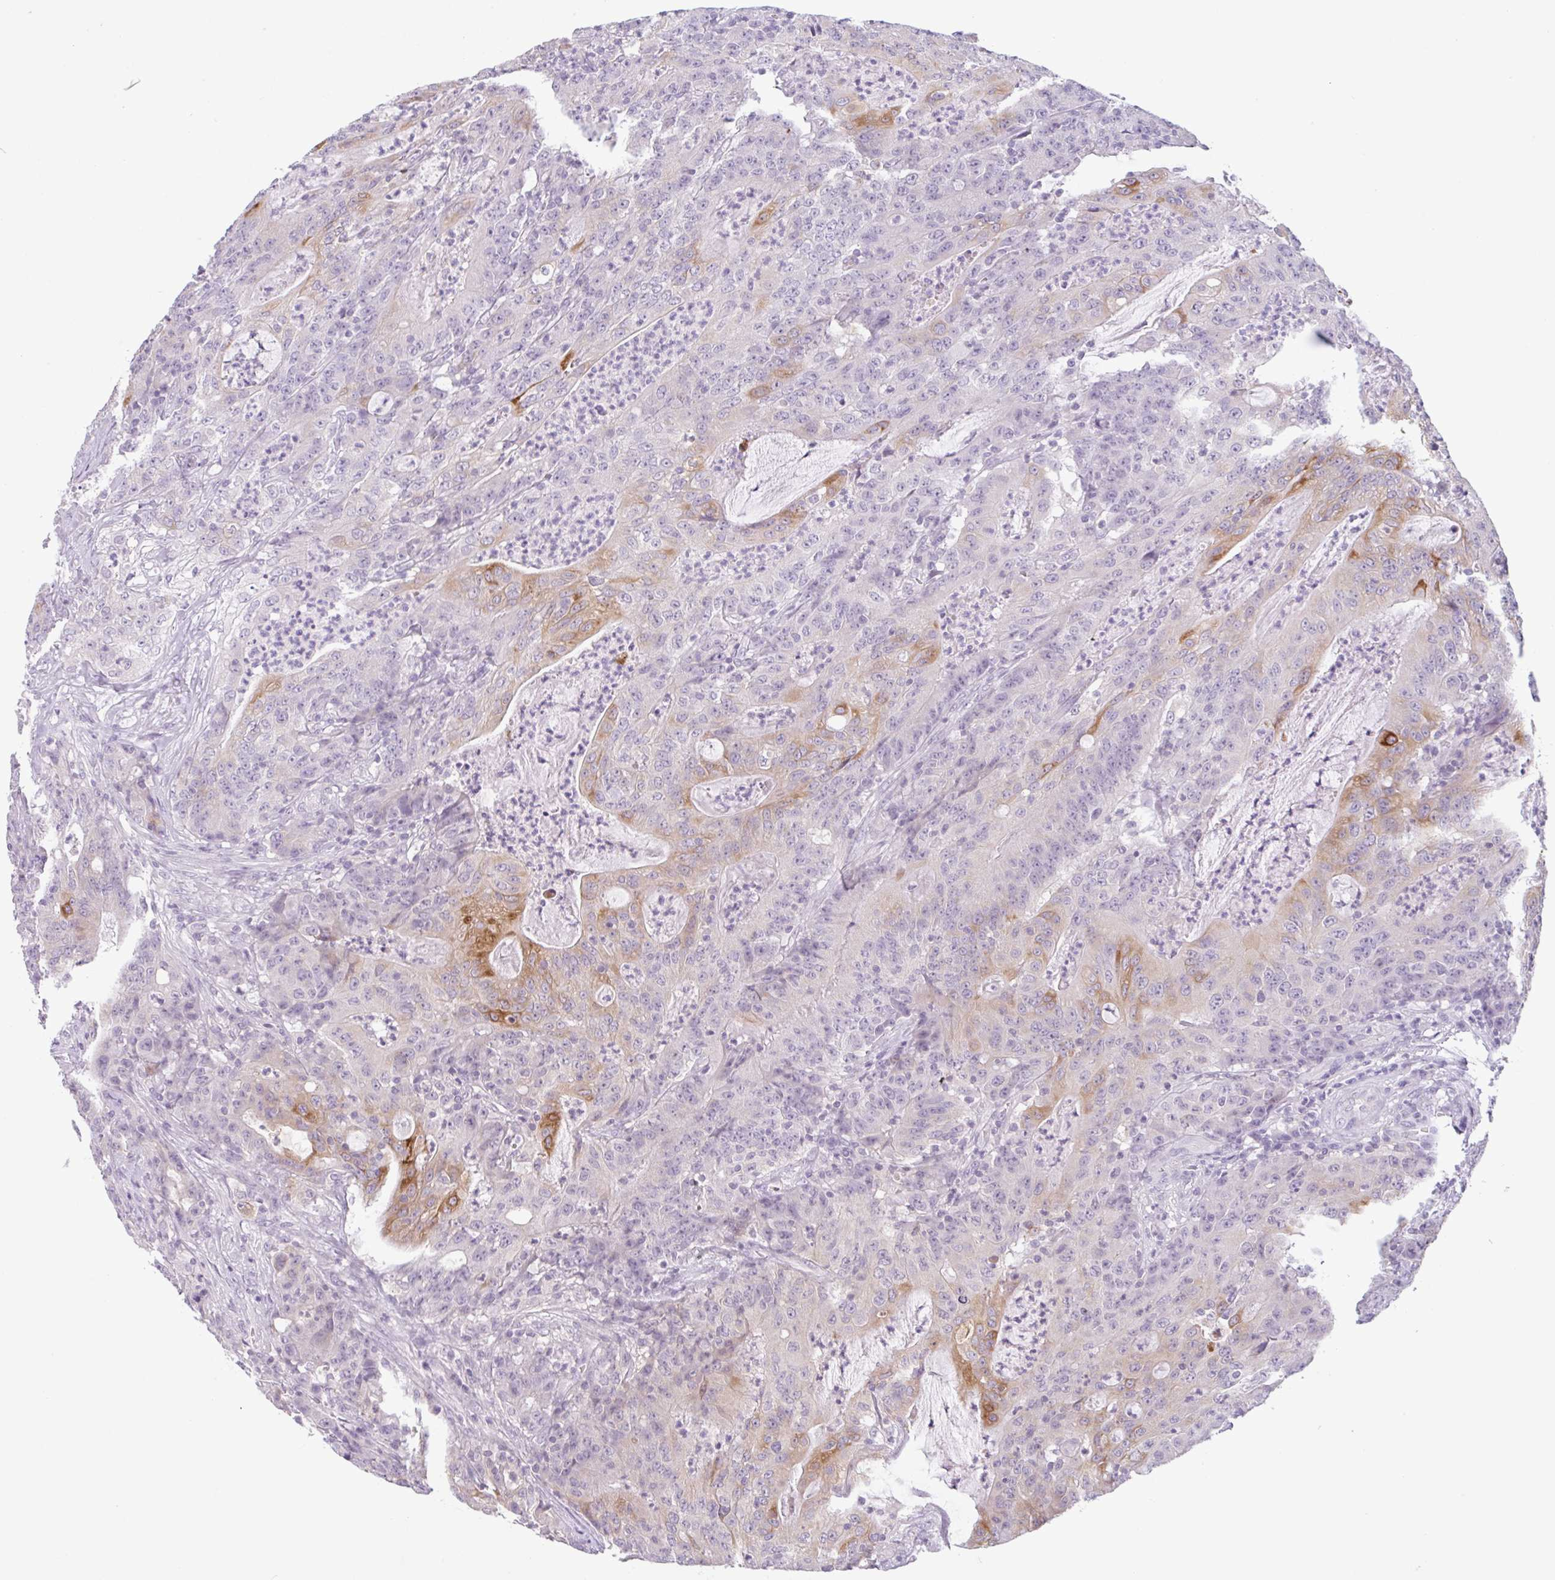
{"staining": {"intensity": "moderate", "quantity": "<25%", "location": "cytoplasmic/membranous"}, "tissue": "colorectal cancer", "cell_type": "Tumor cells", "image_type": "cancer", "snomed": [{"axis": "morphology", "description": "Adenocarcinoma, NOS"}, {"axis": "topography", "description": "Colon"}], "caption": "Brown immunohistochemical staining in colorectal adenocarcinoma reveals moderate cytoplasmic/membranous positivity in about <25% of tumor cells.", "gene": "CTSE", "patient": {"sex": "male", "age": 83}}